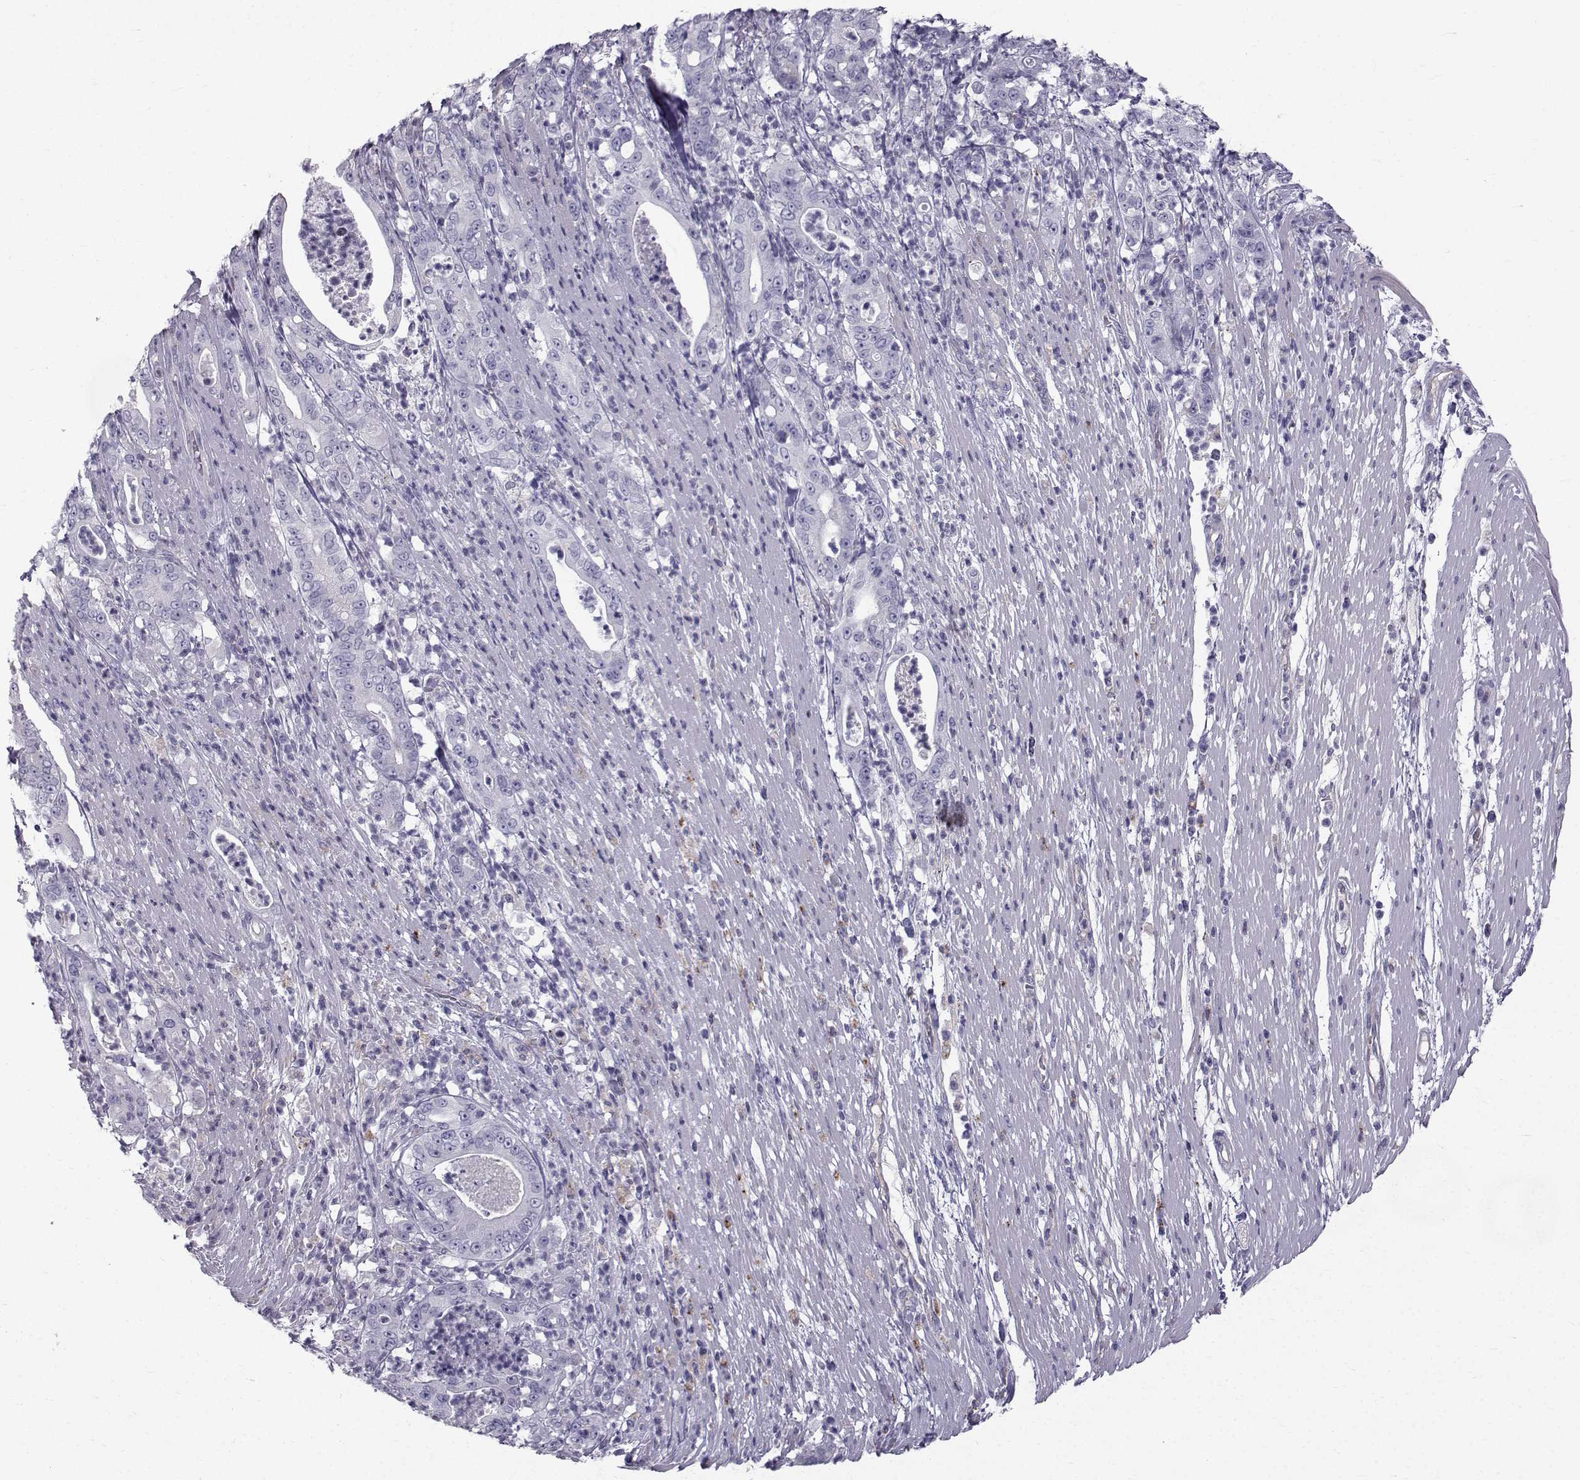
{"staining": {"intensity": "negative", "quantity": "none", "location": "none"}, "tissue": "pancreatic cancer", "cell_type": "Tumor cells", "image_type": "cancer", "snomed": [{"axis": "morphology", "description": "Adenocarcinoma, NOS"}, {"axis": "topography", "description": "Pancreas"}], "caption": "Micrograph shows no significant protein staining in tumor cells of pancreatic cancer (adenocarcinoma).", "gene": "CALCR", "patient": {"sex": "male", "age": 71}}